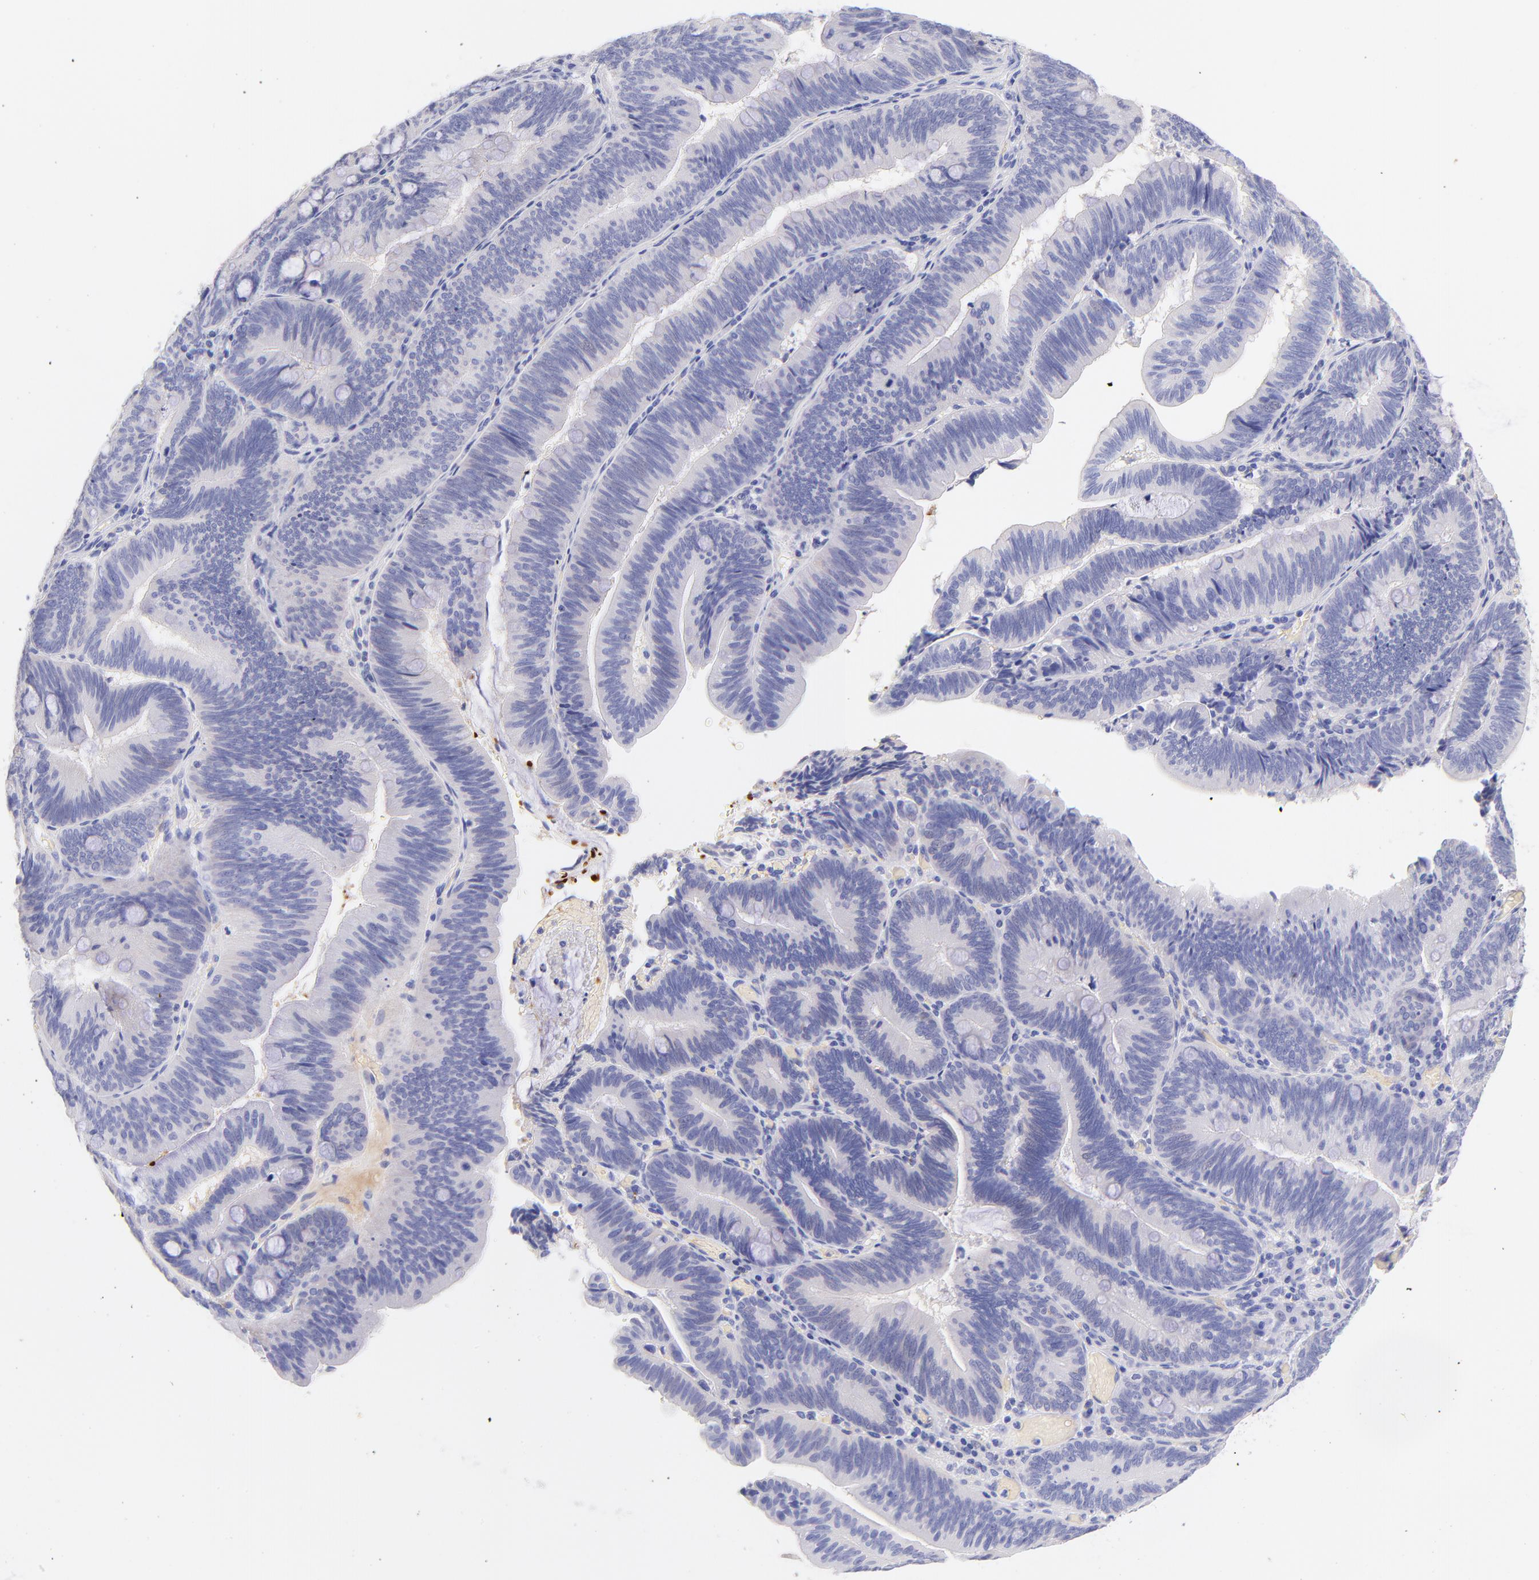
{"staining": {"intensity": "negative", "quantity": "none", "location": "none"}, "tissue": "pancreatic cancer", "cell_type": "Tumor cells", "image_type": "cancer", "snomed": [{"axis": "morphology", "description": "Adenocarcinoma, NOS"}, {"axis": "topography", "description": "Pancreas"}], "caption": "Tumor cells are negative for brown protein staining in pancreatic cancer (adenocarcinoma).", "gene": "FRMPD3", "patient": {"sex": "male", "age": 82}}